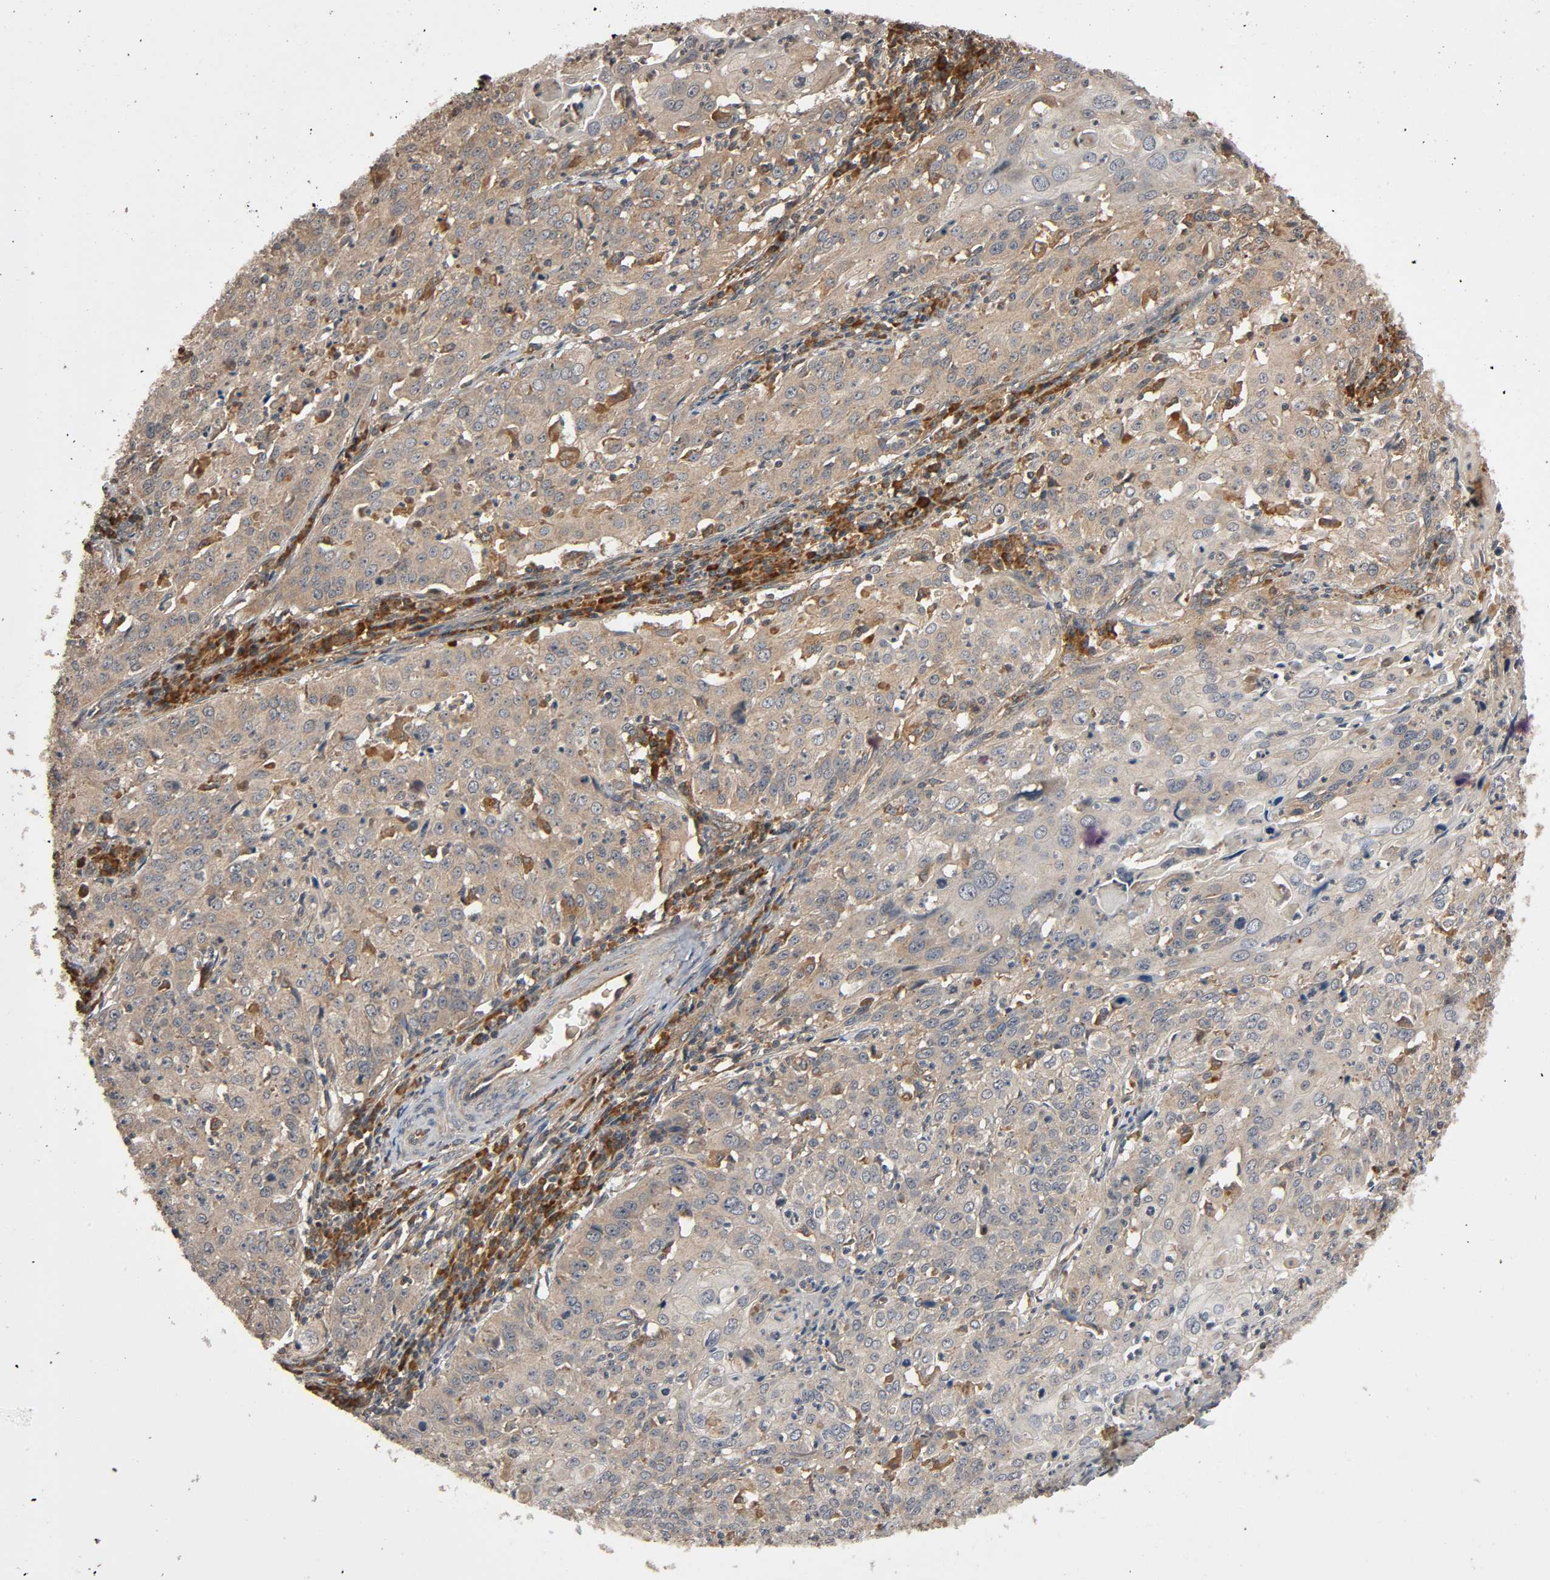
{"staining": {"intensity": "moderate", "quantity": ">75%", "location": "cytoplasmic/membranous"}, "tissue": "cervical cancer", "cell_type": "Tumor cells", "image_type": "cancer", "snomed": [{"axis": "morphology", "description": "Squamous cell carcinoma, NOS"}, {"axis": "topography", "description": "Cervix"}], "caption": "Protein expression analysis of human cervical cancer (squamous cell carcinoma) reveals moderate cytoplasmic/membranous positivity in approximately >75% of tumor cells.", "gene": "MAP3K8", "patient": {"sex": "female", "age": 39}}